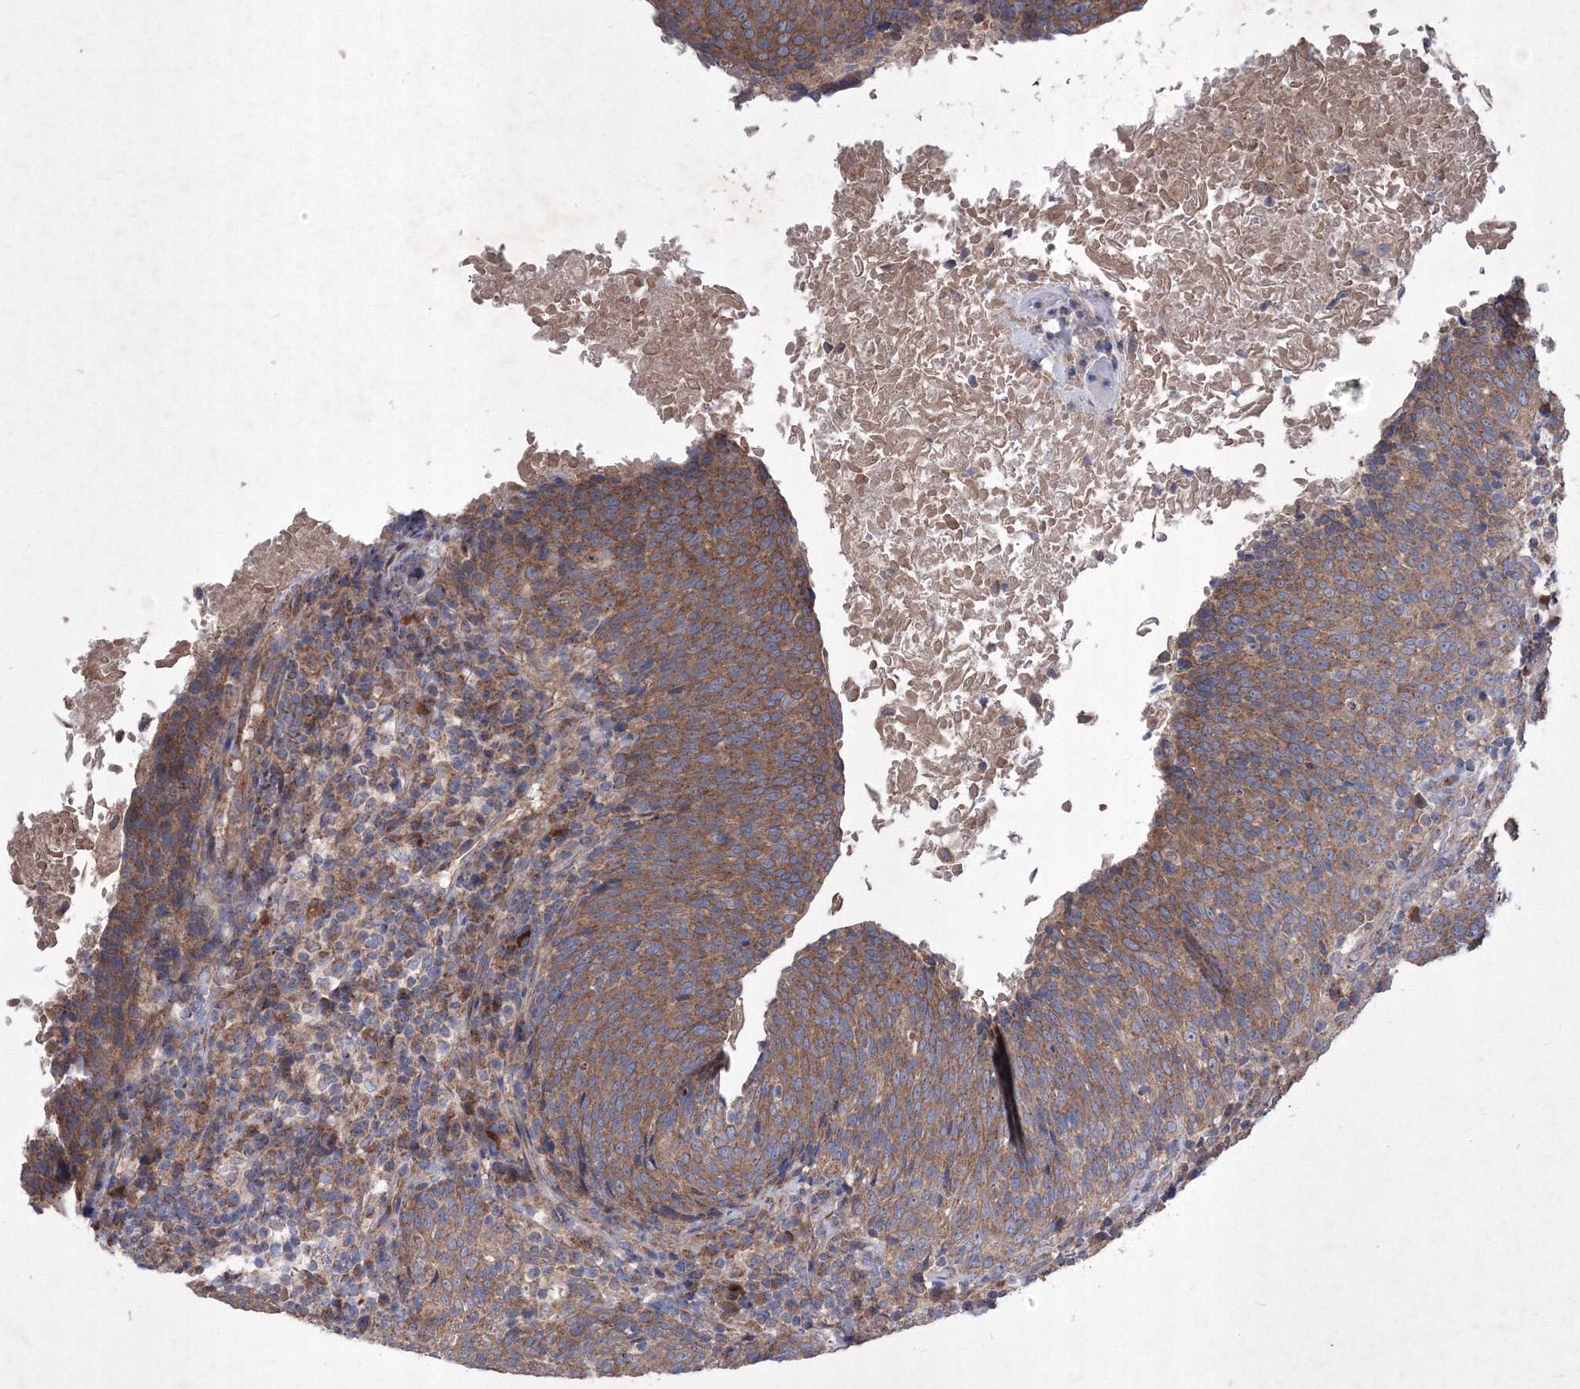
{"staining": {"intensity": "moderate", "quantity": ">75%", "location": "cytoplasmic/membranous"}, "tissue": "head and neck cancer", "cell_type": "Tumor cells", "image_type": "cancer", "snomed": [{"axis": "morphology", "description": "Squamous cell carcinoma, NOS"}, {"axis": "morphology", "description": "Squamous cell carcinoma, metastatic, NOS"}, {"axis": "topography", "description": "Lymph node"}, {"axis": "topography", "description": "Head-Neck"}], "caption": "Head and neck cancer stained for a protein demonstrates moderate cytoplasmic/membranous positivity in tumor cells.", "gene": "MTRF1L", "patient": {"sex": "male", "age": 62}}